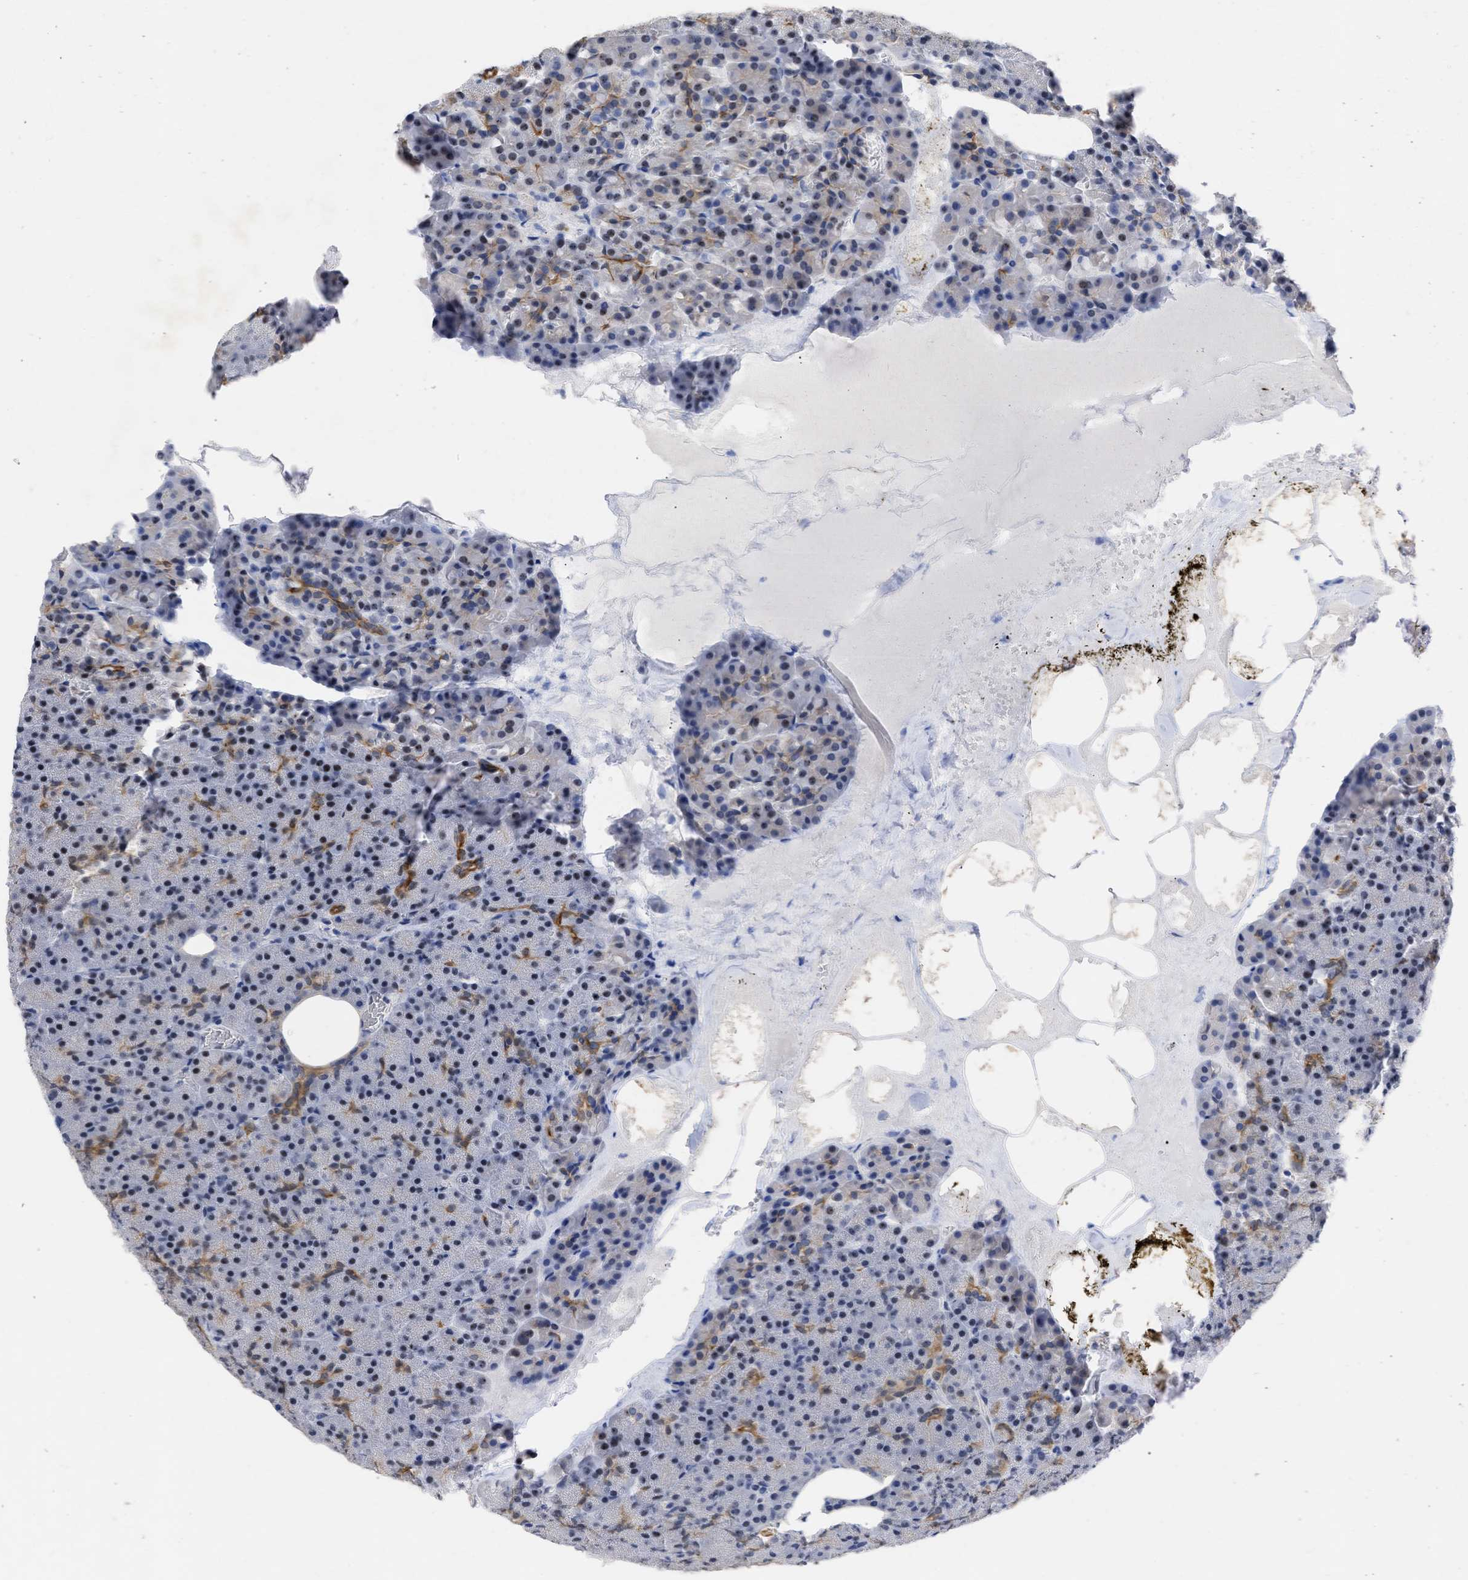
{"staining": {"intensity": "moderate", "quantity": "25%-75%", "location": "cytoplasmic/membranous,nuclear"}, "tissue": "pancreas", "cell_type": "Exocrine glandular cells", "image_type": "normal", "snomed": [{"axis": "morphology", "description": "Normal tissue, NOS"}, {"axis": "morphology", "description": "Carcinoid, malignant, NOS"}, {"axis": "topography", "description": "Pancreas"}], "caption": "Exocrine glandular cells exhibit moderate cytoplasmic/membranous,nuclear staining in approximately 25%-75% of cells in normal pancreas.", "gene": "DDX41", "patient": {"sex": "female", "age": 35}}